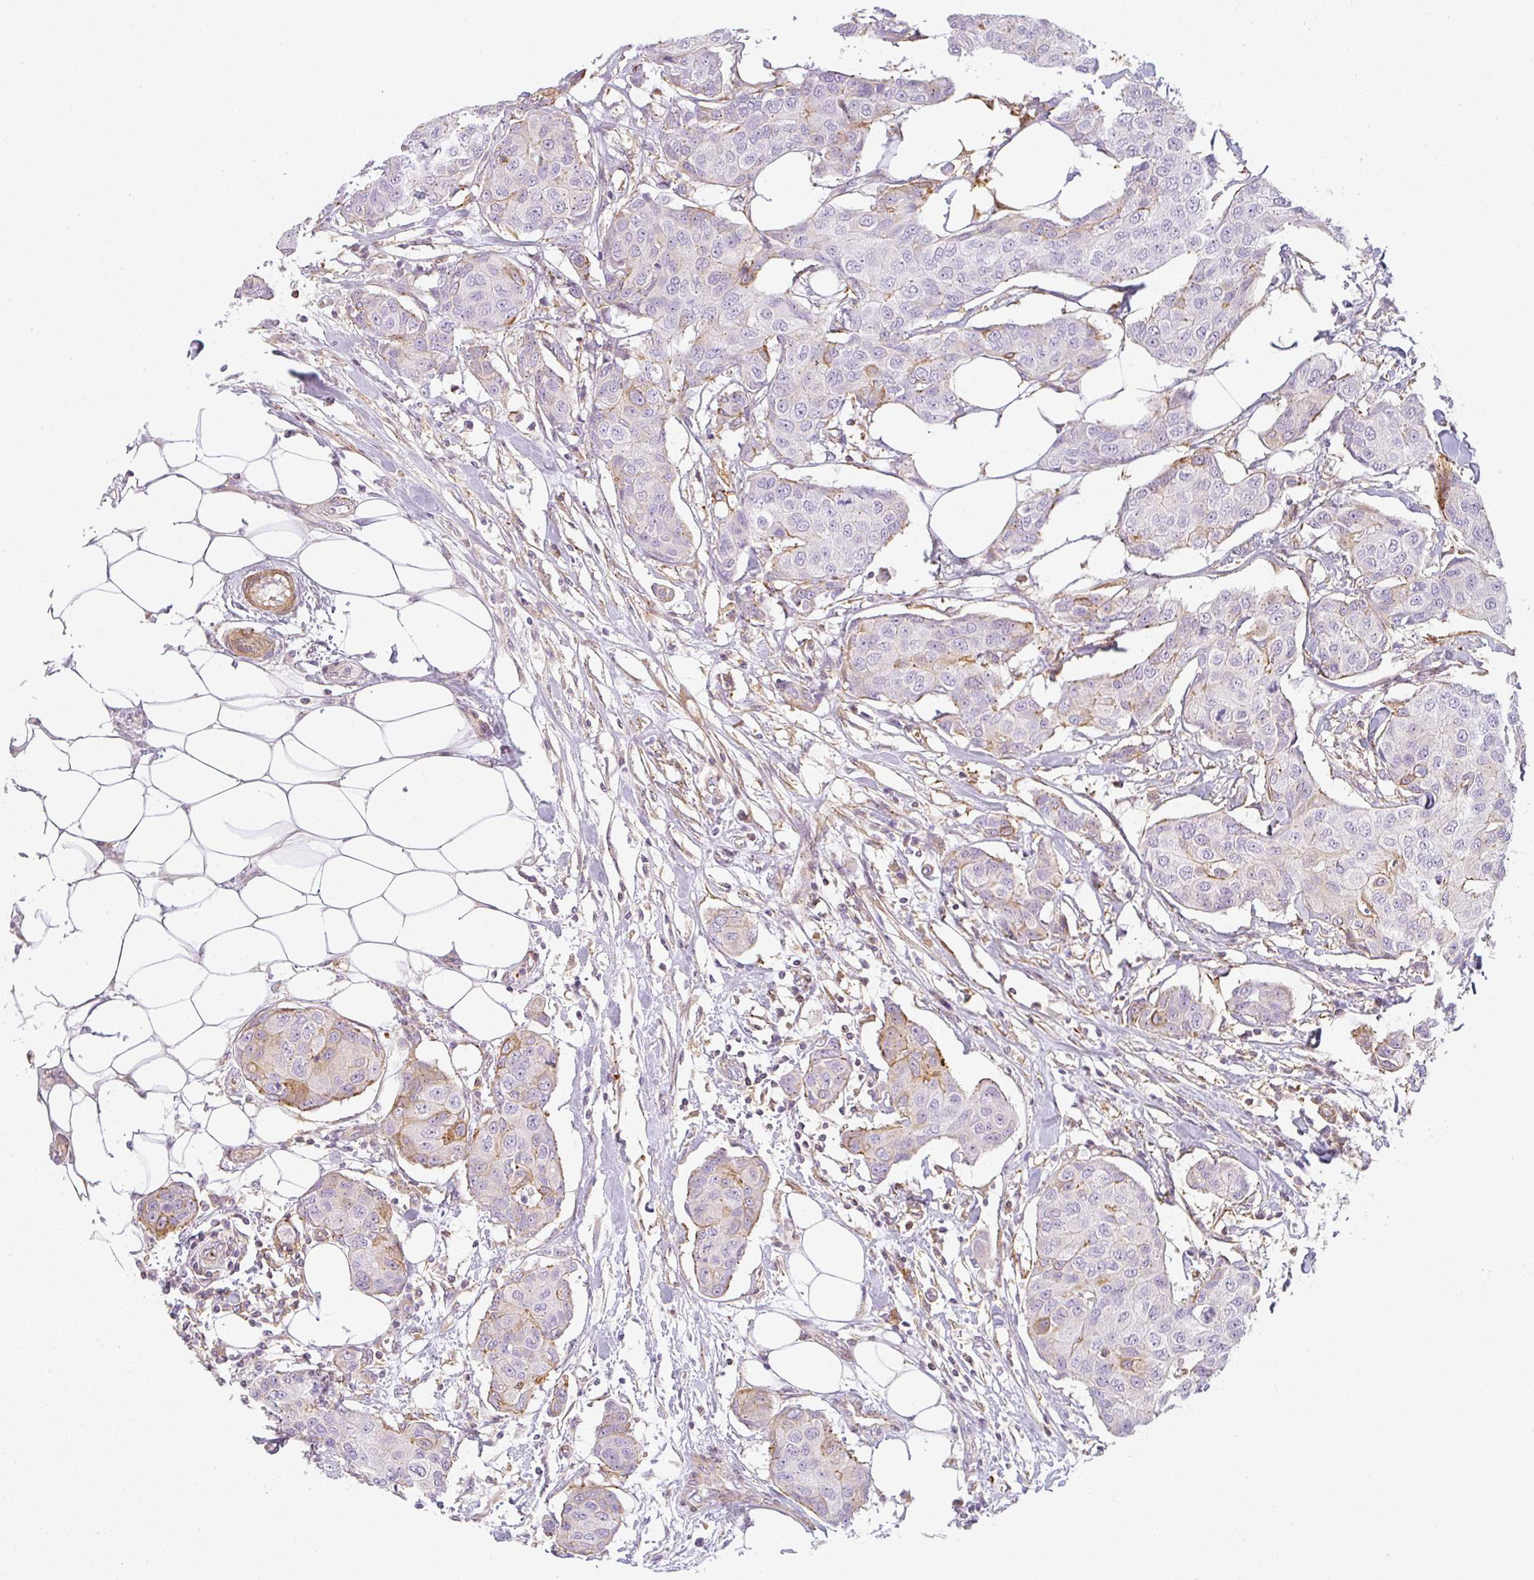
{"staining": {"intensity": "moderate", "quantity": "<25%", "location": "cytoplasmic/membranous"}, "tissue": "breast cancer", "cell_type": "Tumor cells", "image_type": "cancer", "snomed": [{"axis": "morphology", "description": "Duct carcinoma"}, {"axis": "topography", "description": "Breast"}, {"axis": "topography", "description": "Lymph node"}], "caption": "Immunohistochemistry histopathology image of infiltrating ductal carcinoma (breast) stained for a protein (brown), which shows low levels of moderate cytoplasmic/membranous expression in about <25% of tumor cells.", "gene": "SULF1", "patient": {"sex": "female", "age": 80}}